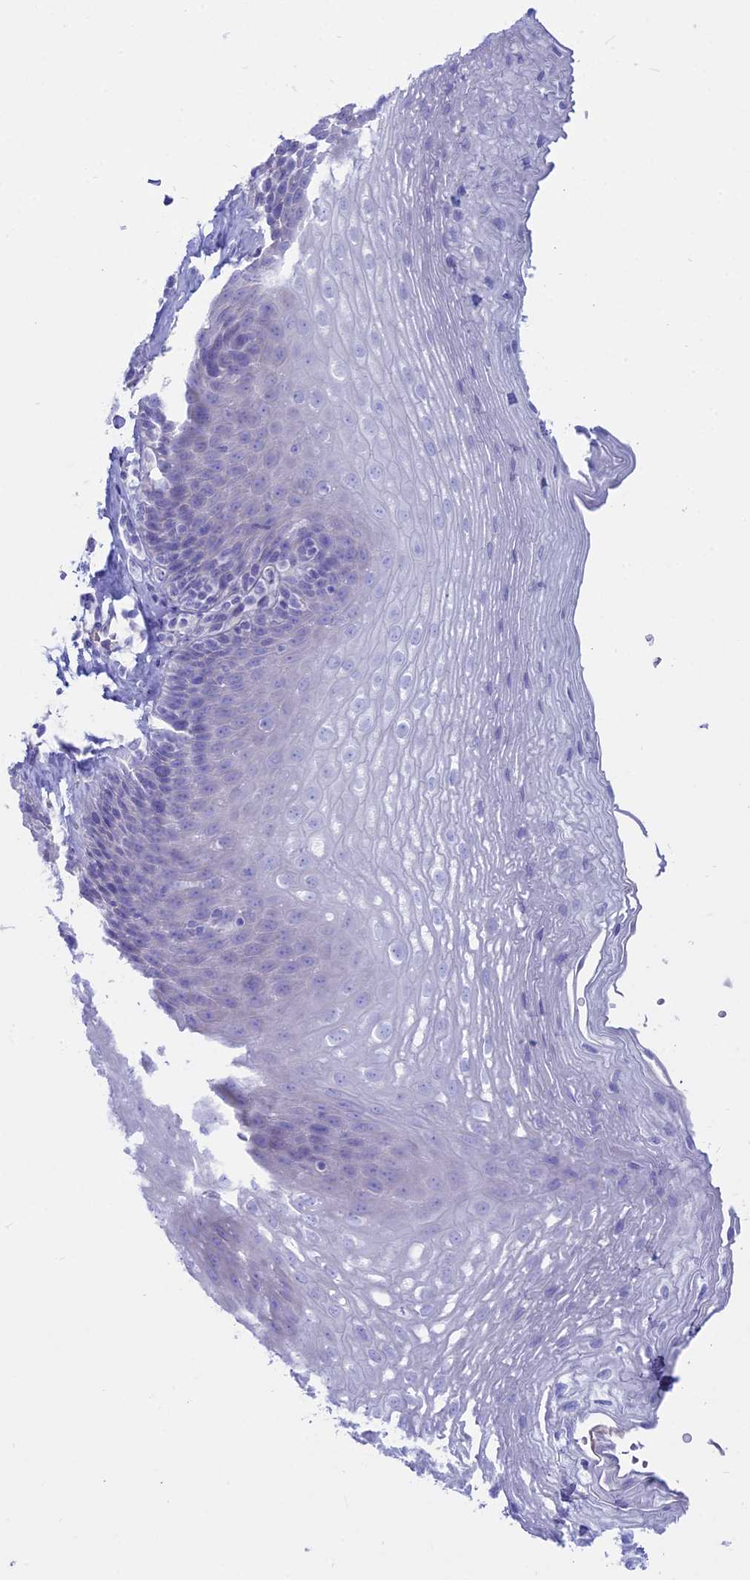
{"staining": {"intensity": "negative", "quantity": "none", "location": "none"}, "tissue": "esophagus", "cell_type": "Squamous epithelial cells", "image_type": "normal", "snomed": [{"axis": "morphology", "description": "Normal tissue, NOS"}, {"axis": "topography", "description": "Esophagus"}], "caption": "Immunohistochemistry of normal esophagus demonstrates no expression in squamous epithelial cells.", "gene": "OR2AE1", "patient": {"sex": "female", "age": 66}}